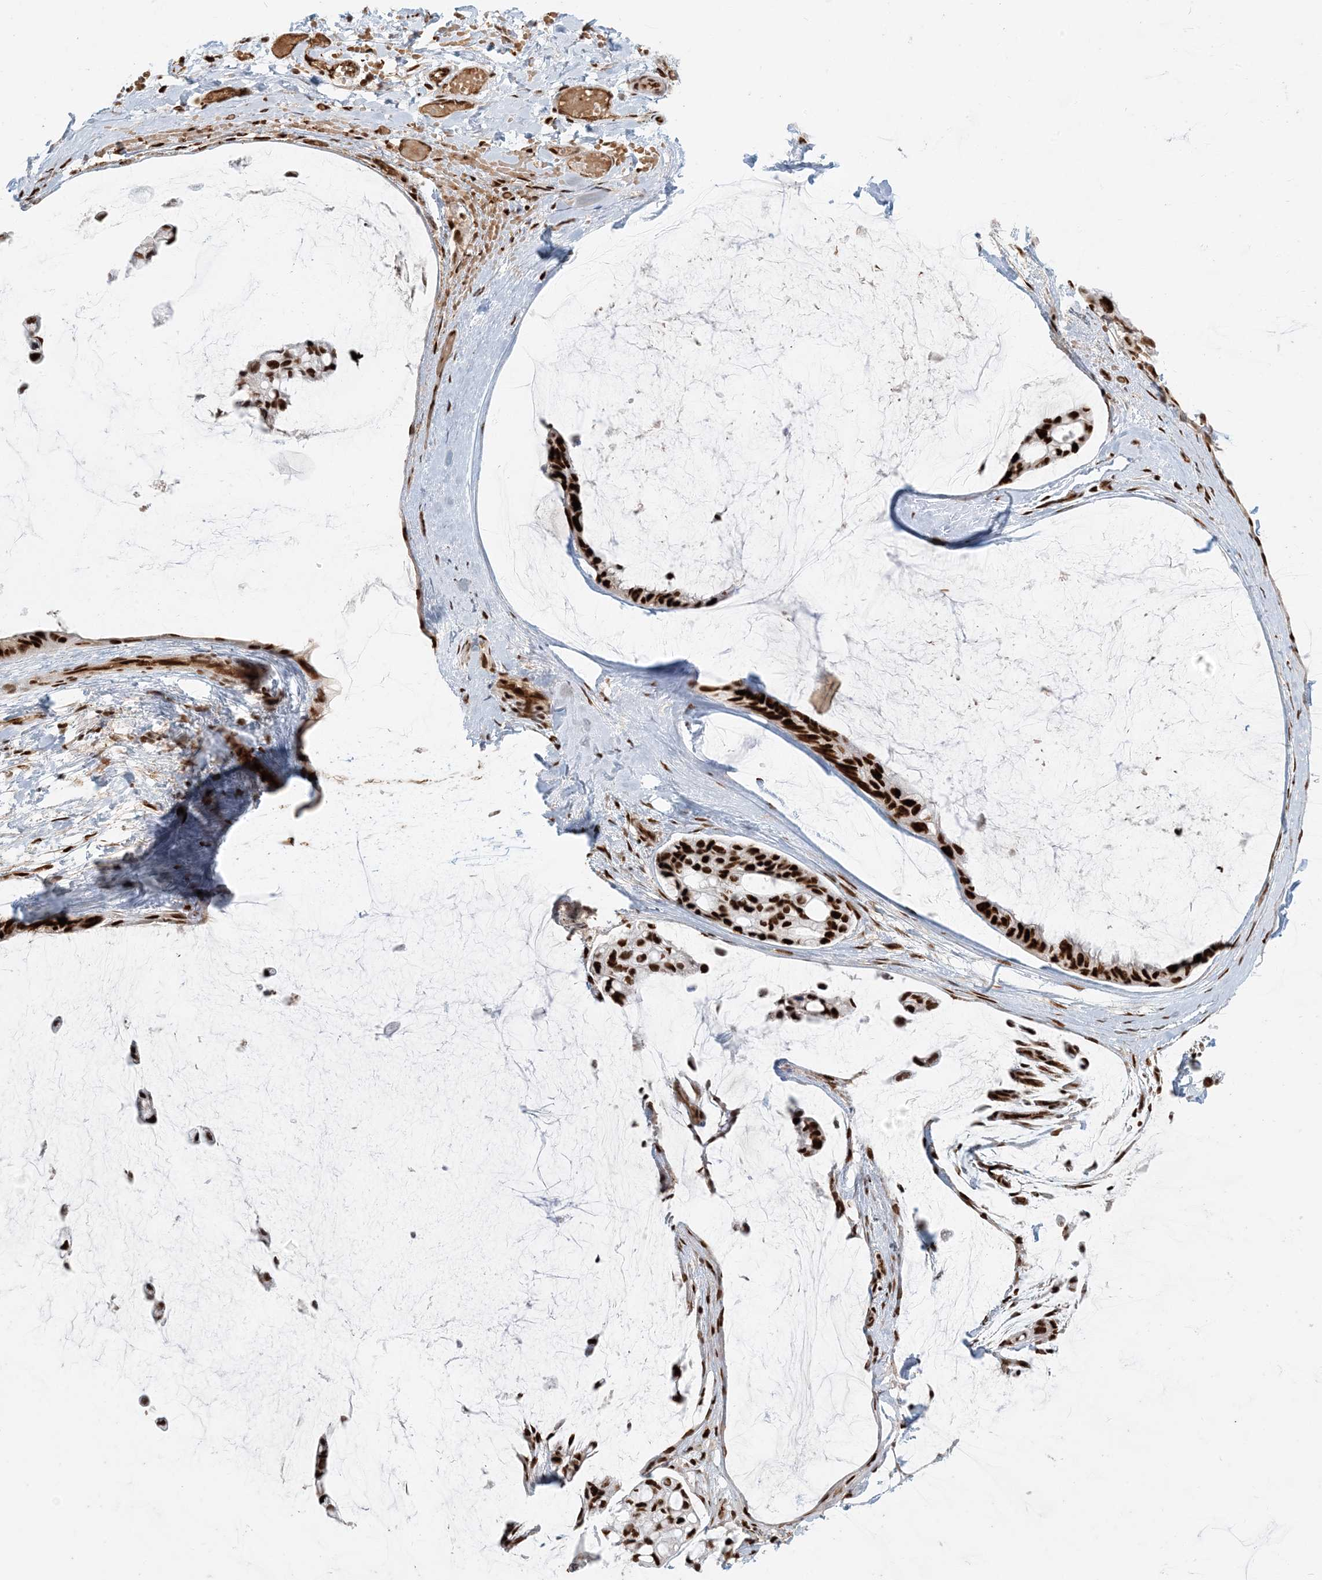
{"staining": {"intensity": "strong", "quantity": ">75%", "location": "nuclear"}, "tissue": "ovarian cancer", "cell_type": "Tumor cells", "image_type": "cancer", "snomed": [{"axis": "morphology", "description": "Cystadenocarcinoma, mucinous, NOS"}, {"axis": "topography", "description": "Ovary"}], "caption": "Protein expression by IHC displays strong nuclear staining in about >75% of tumor cells in ovarian mucinous cystadenocarcinoma.", "gene": "CKS2", "patient": {"sex": "female", "age": 39}}